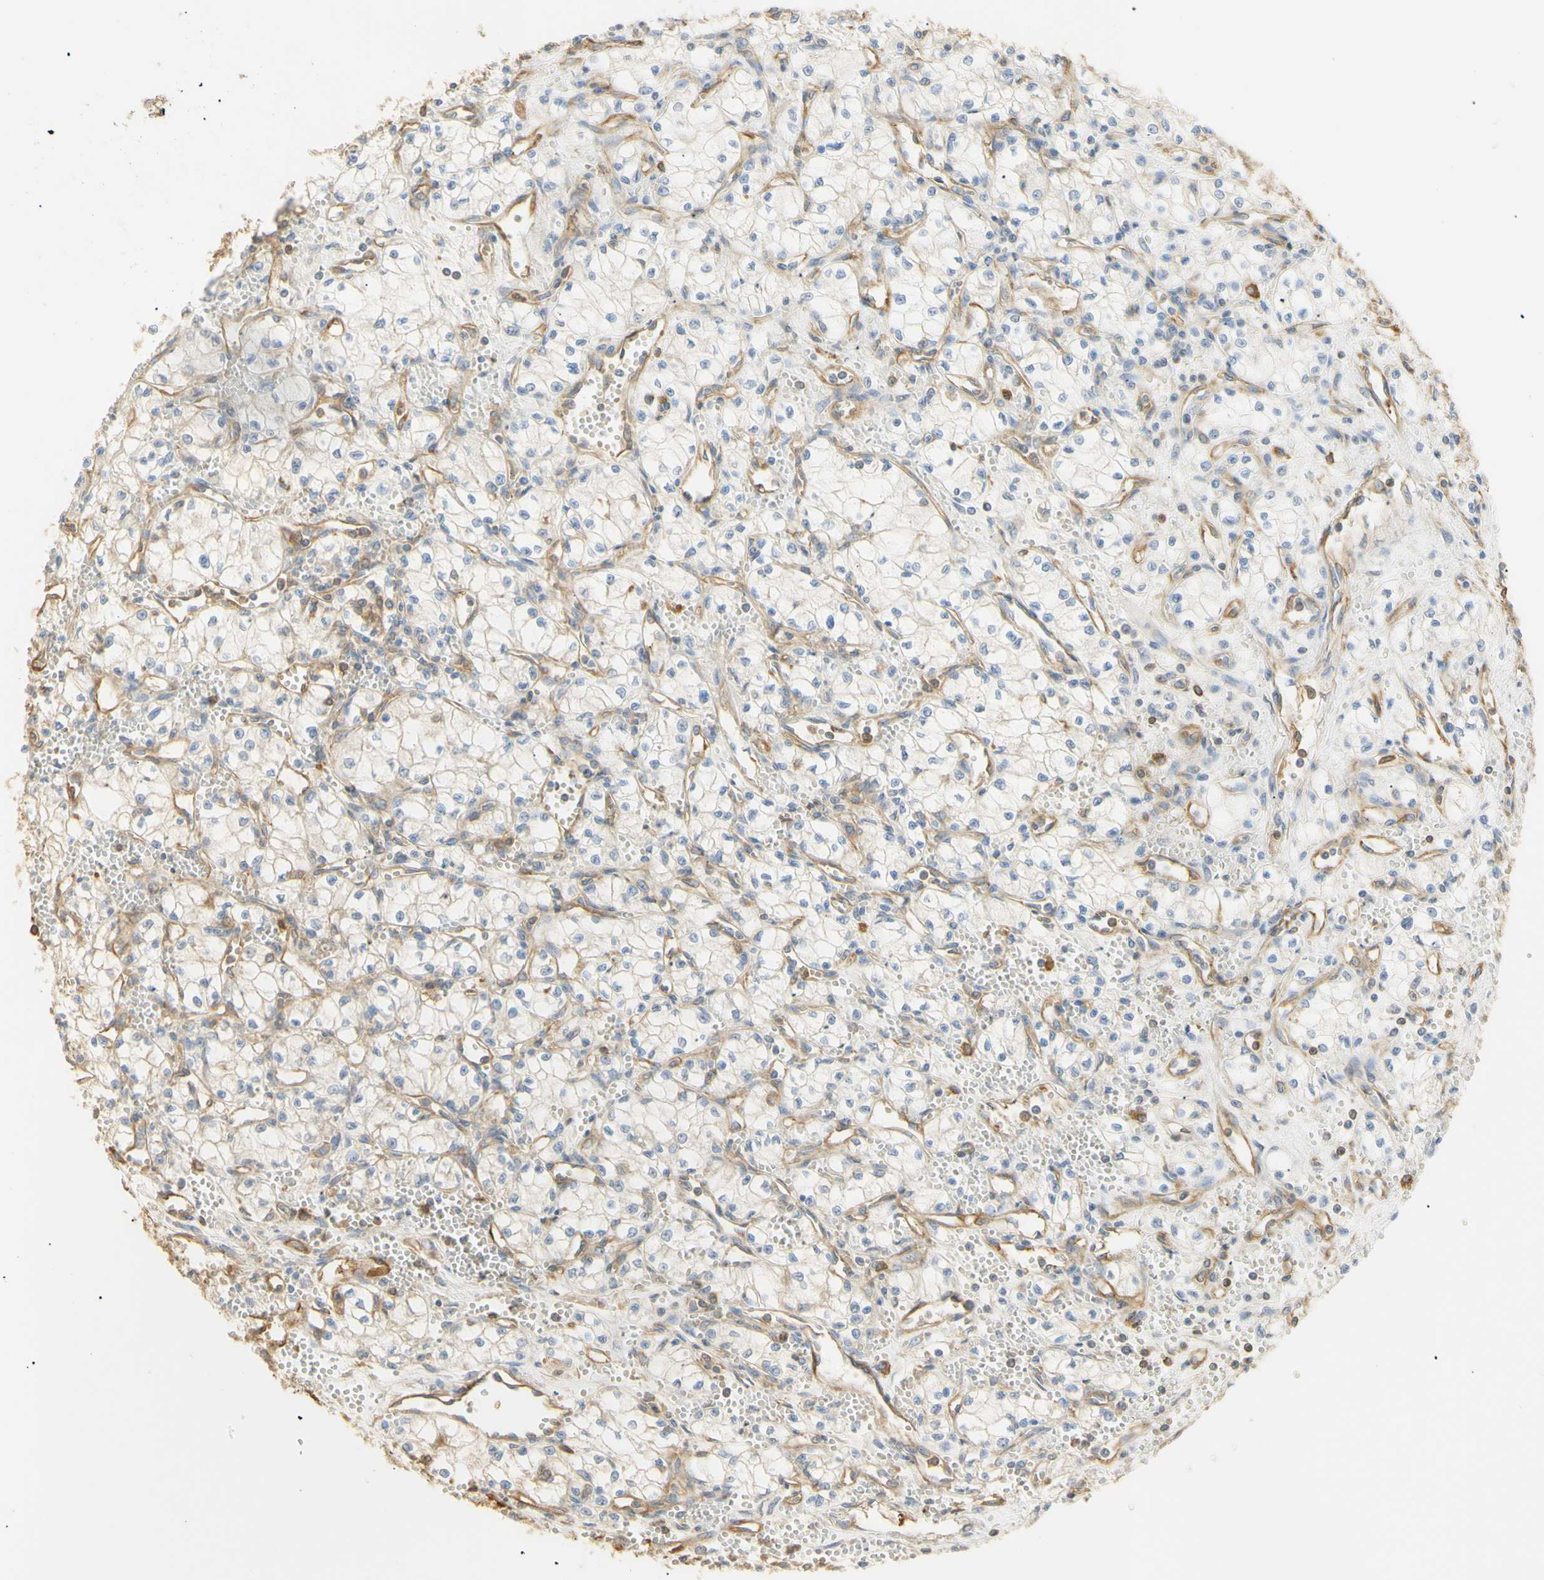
{"staining": {"intensity": "negative", "quantity": "none", "location": "none"}, "tissue": "renal cancer", "cell_type": "Tumor cells", "image_type": "cancer", "snomed": [{"axis": "morphology", "description": "Normal tissue, NOS"}, {"axis": "morphology", "description": "Adenocarcinoma, NOS"}, {"axis": "topography", "description": "Kidney"}], "caption": "Image shows no significant protein positivity in tumor cells of renal cancer.", "gene": "KCNE4", "patient": {"sex": "male", "age": 59}}